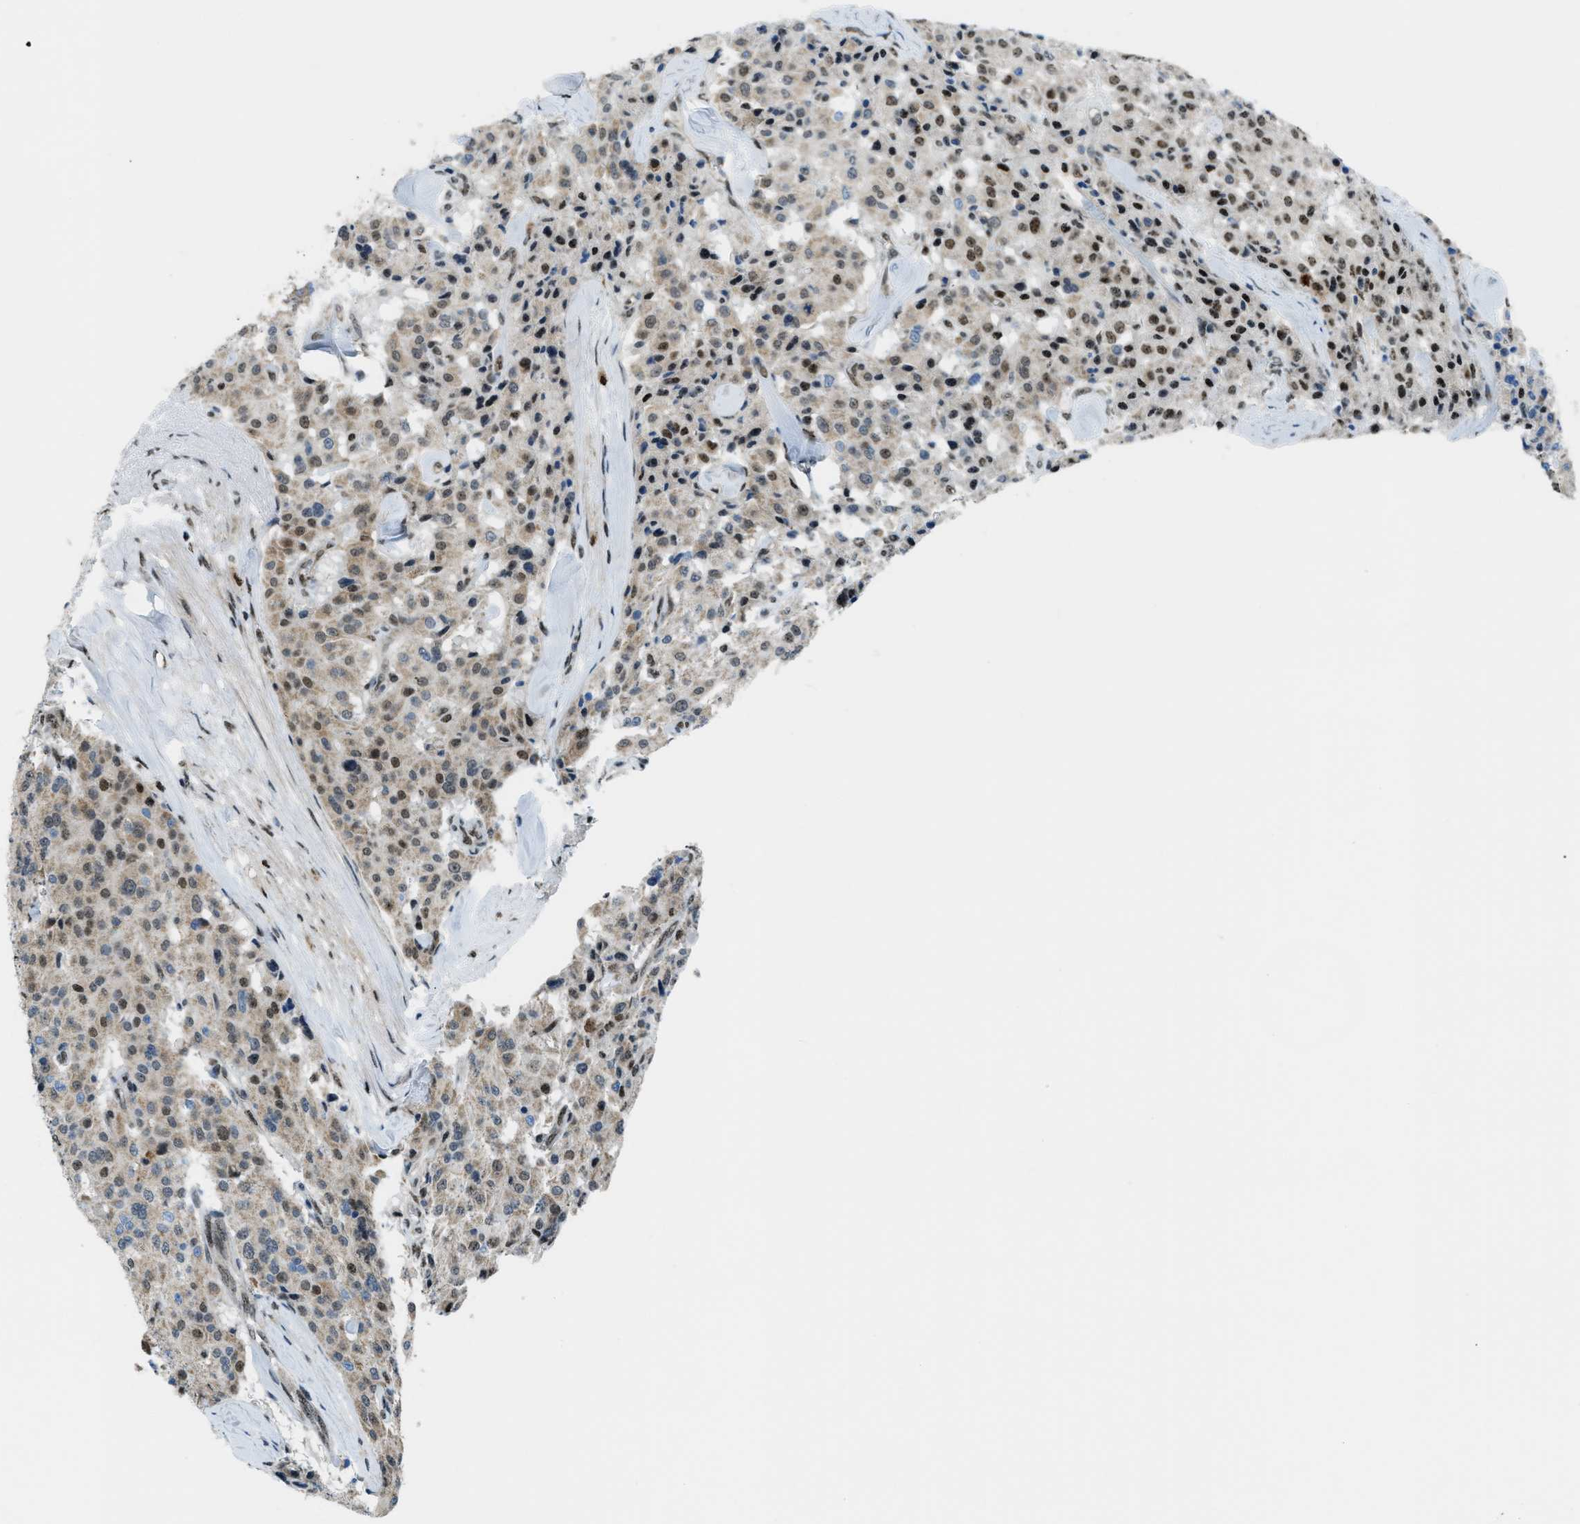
{"staining": {"intensity": "moderate", "quantity": ">75%", "location": "cytoplasmic/membranous,nuclear"}, "tissue": "carcinoid", "cell_type": "Tumor cells", "image_type": "cancer", "snomed": [{"axis": "morphology", "description": "Carcinoid, malignant, NOS"}, {"axis": "topography", "description": "Lung"}], "caption": "A medium amount of moderate cytoplasmic/membranous and nuclear staining is appreciated in approximately >75% of tumor cells in malignant carcinoid tissue. Immunohistochemistry (ihc) stains the protein of interest in brown and the nuclei are stained blue.", "gene": "SP100", "patient": {"sex": "male", "age": 30}}